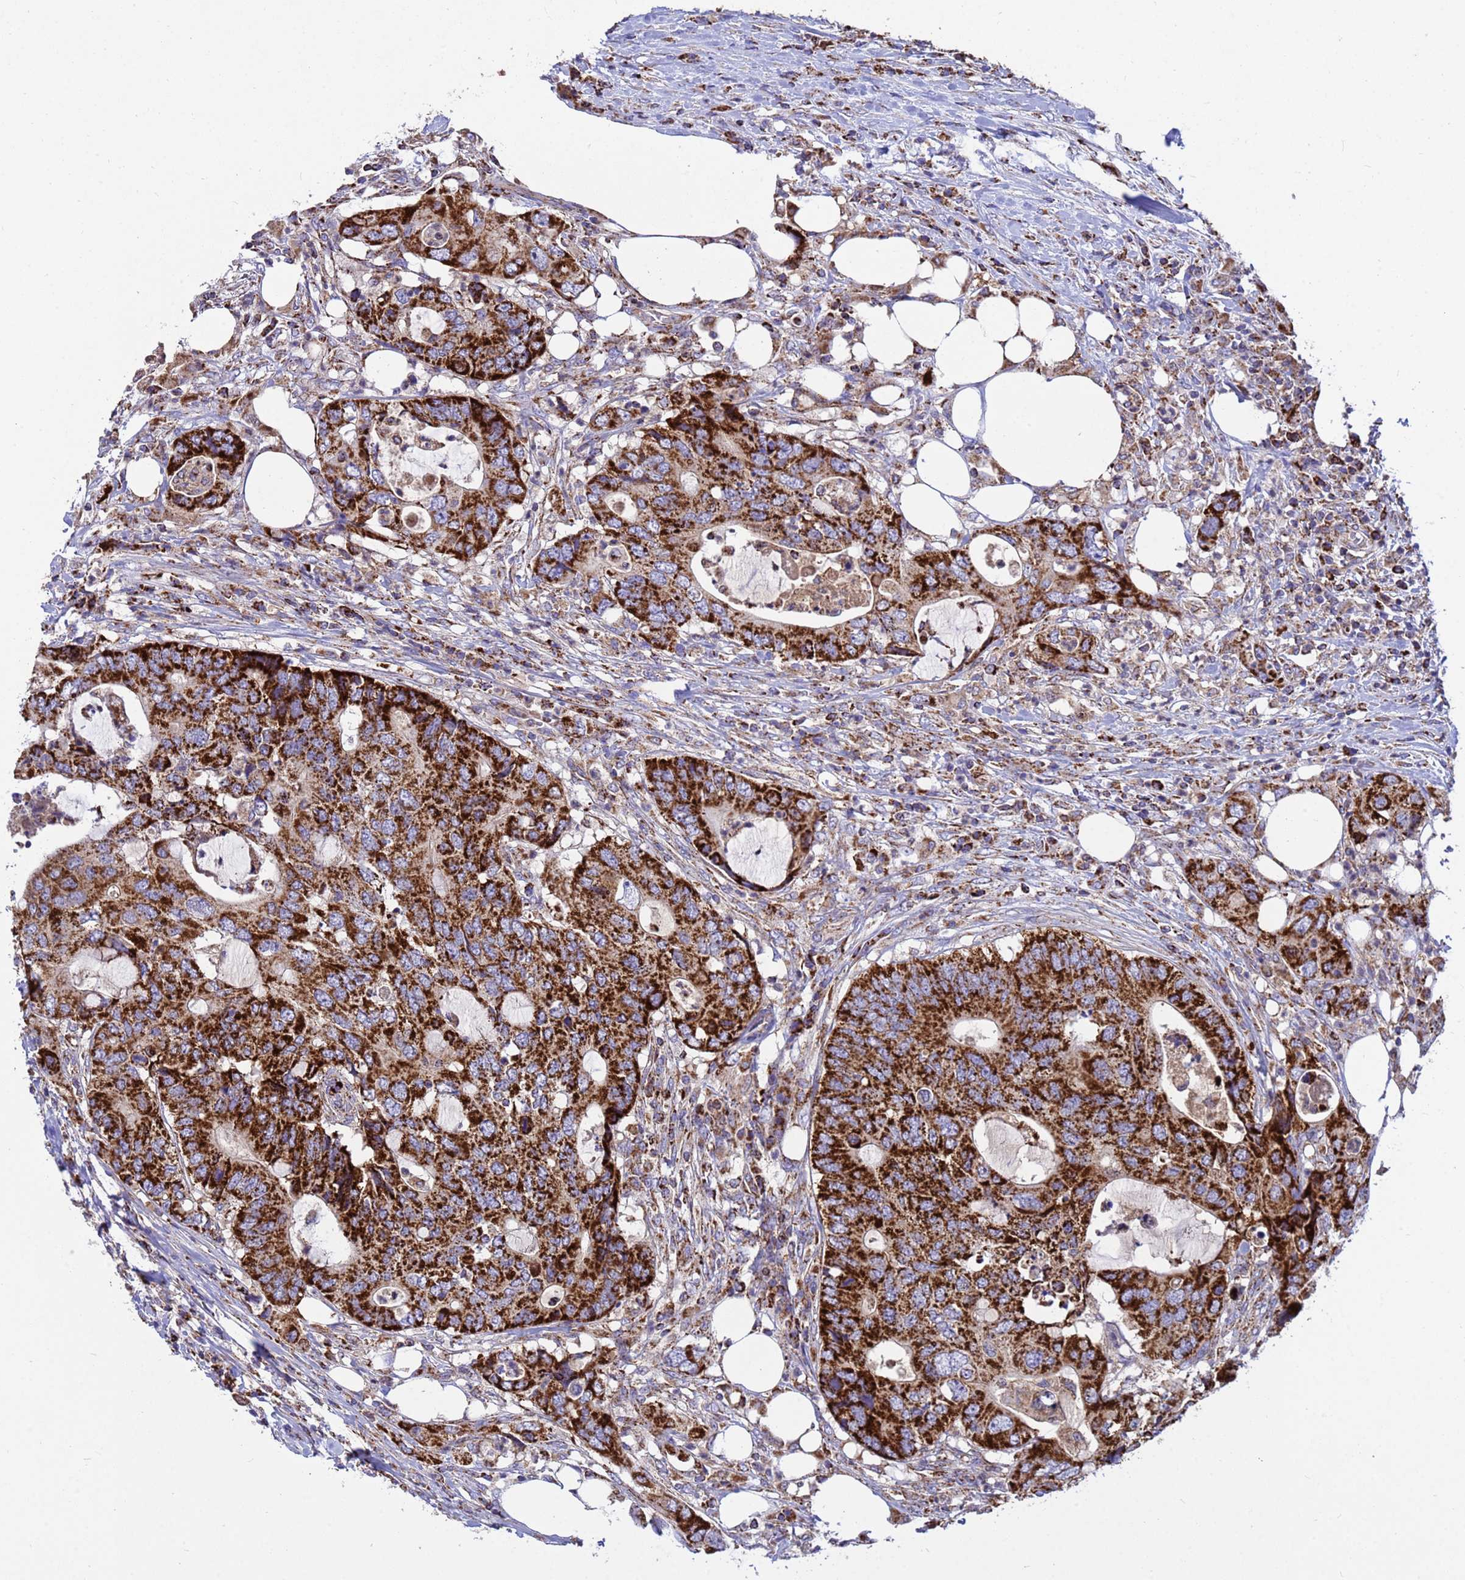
{"staining": {"intensity": "strong", "quantity": ">75%", "location": "cytoplasmic/membranous"}, "tissue": "colorectal cancer", "cell_type": "Tumor cells", "image_type": "cancer", "snomed": [{"axis": "morphology", "description": "Adenocarcinoma, NOS"}, {"axis": "topography", "description": "Colon"}], "caption": "This image displays immunohistochemistry (IHC) staining of human colorectal adenocarcinoma, with high strong cytoplasmic/membranous staining in about >75% of tumor cells.", "gene": "TUBGCP3", "patient": {"sex": "male", "age": 71}}